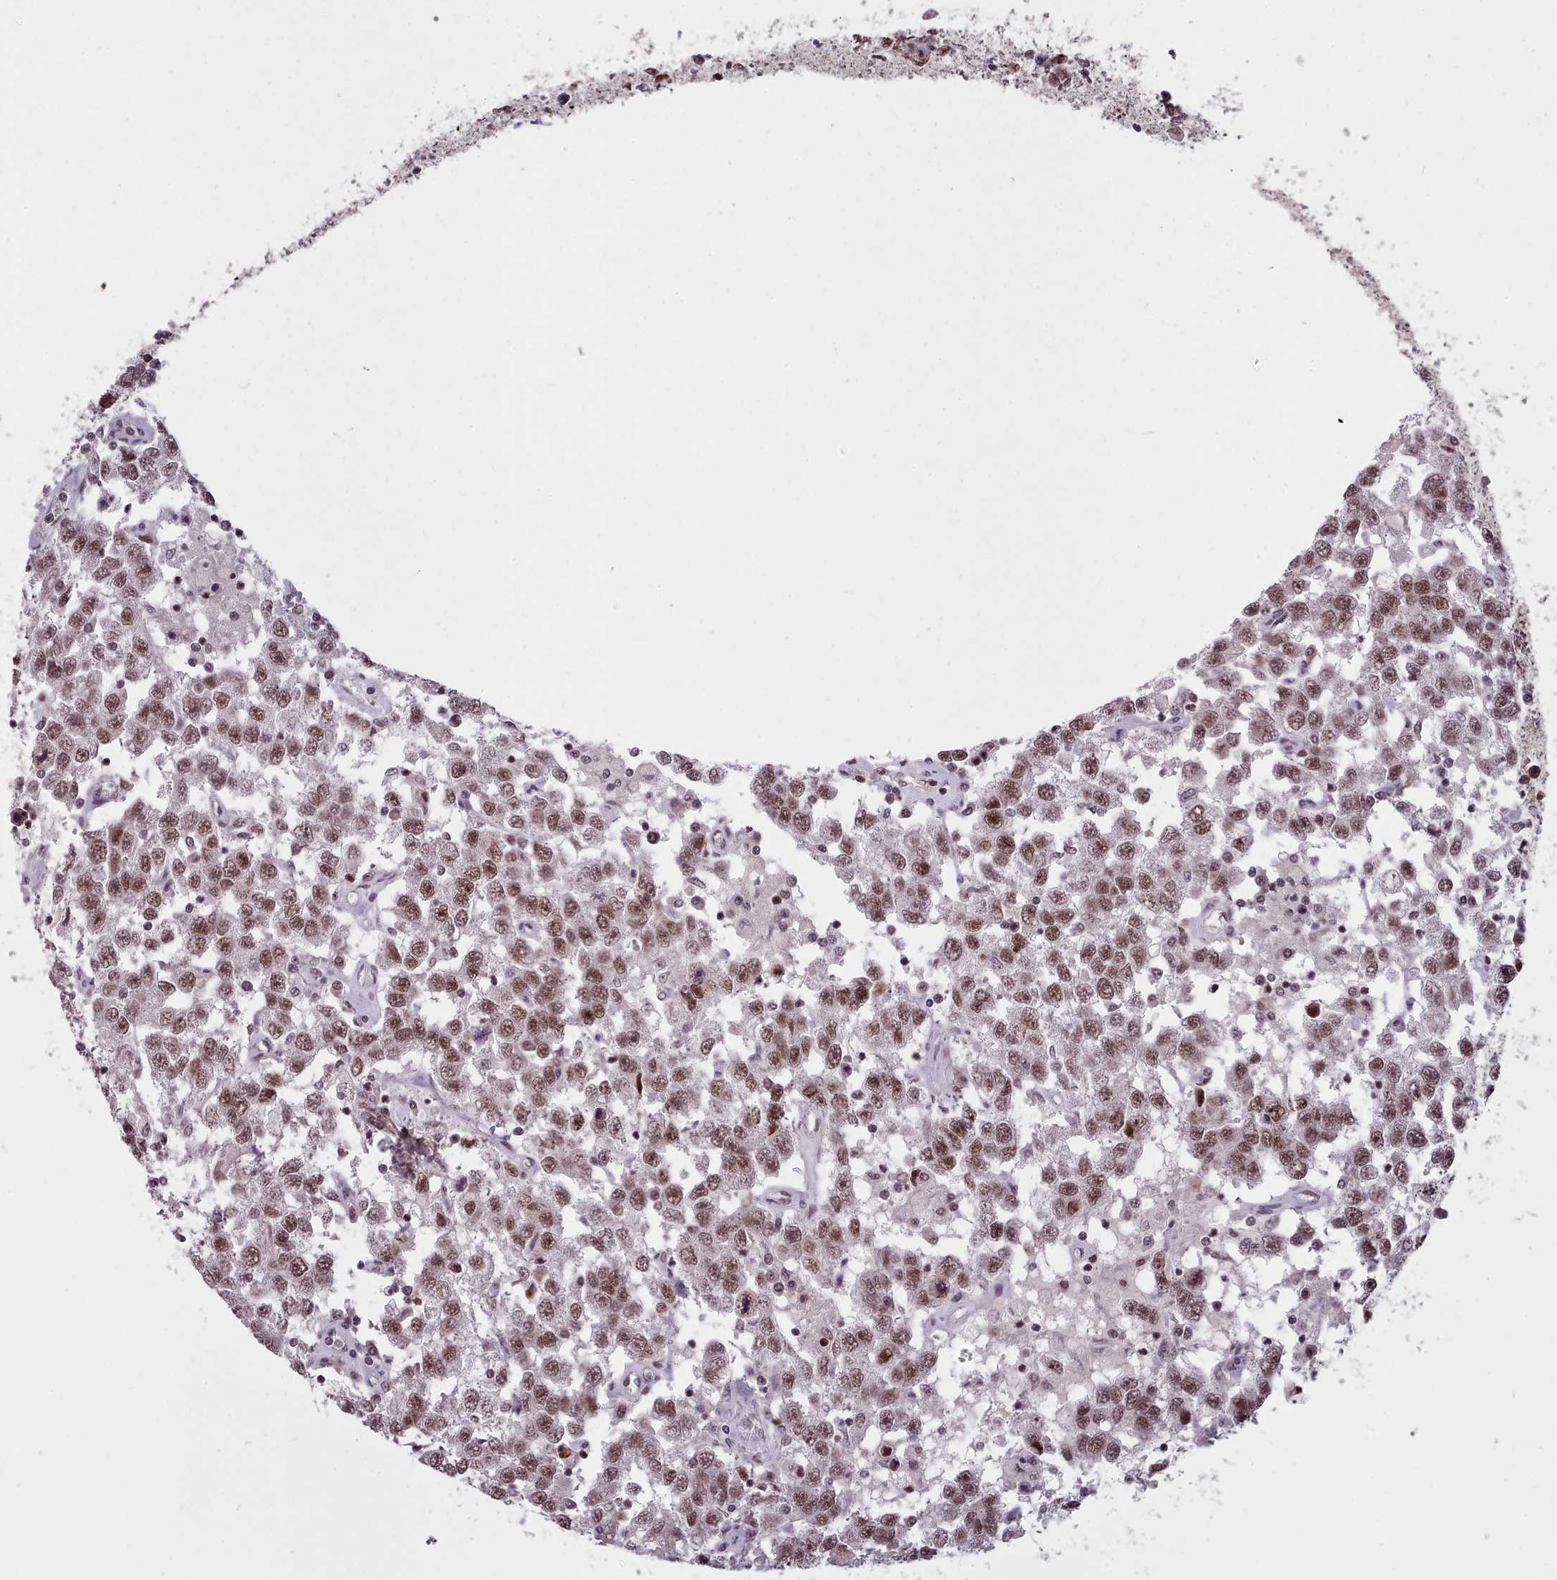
{"staining": {"intensity": "moderate", "quantity": ">75%", "location": "nuclear"}, "tissue": "testis cancer", "cell_type": "Tumor cells", "image_type": "cancer", "snomed": [{"axis": "morphology", "description": "Seminoma, NOS"}, {"axis": "topography", "description": "Testis"}], "caption": "Immunohistochemical staining of human testis seminoma displays medium levels of moderate nuclear expression in approximately >75% of tumor cells.", "gene": "SRSF9", "patient": {"sex": "male", "age": 41}}